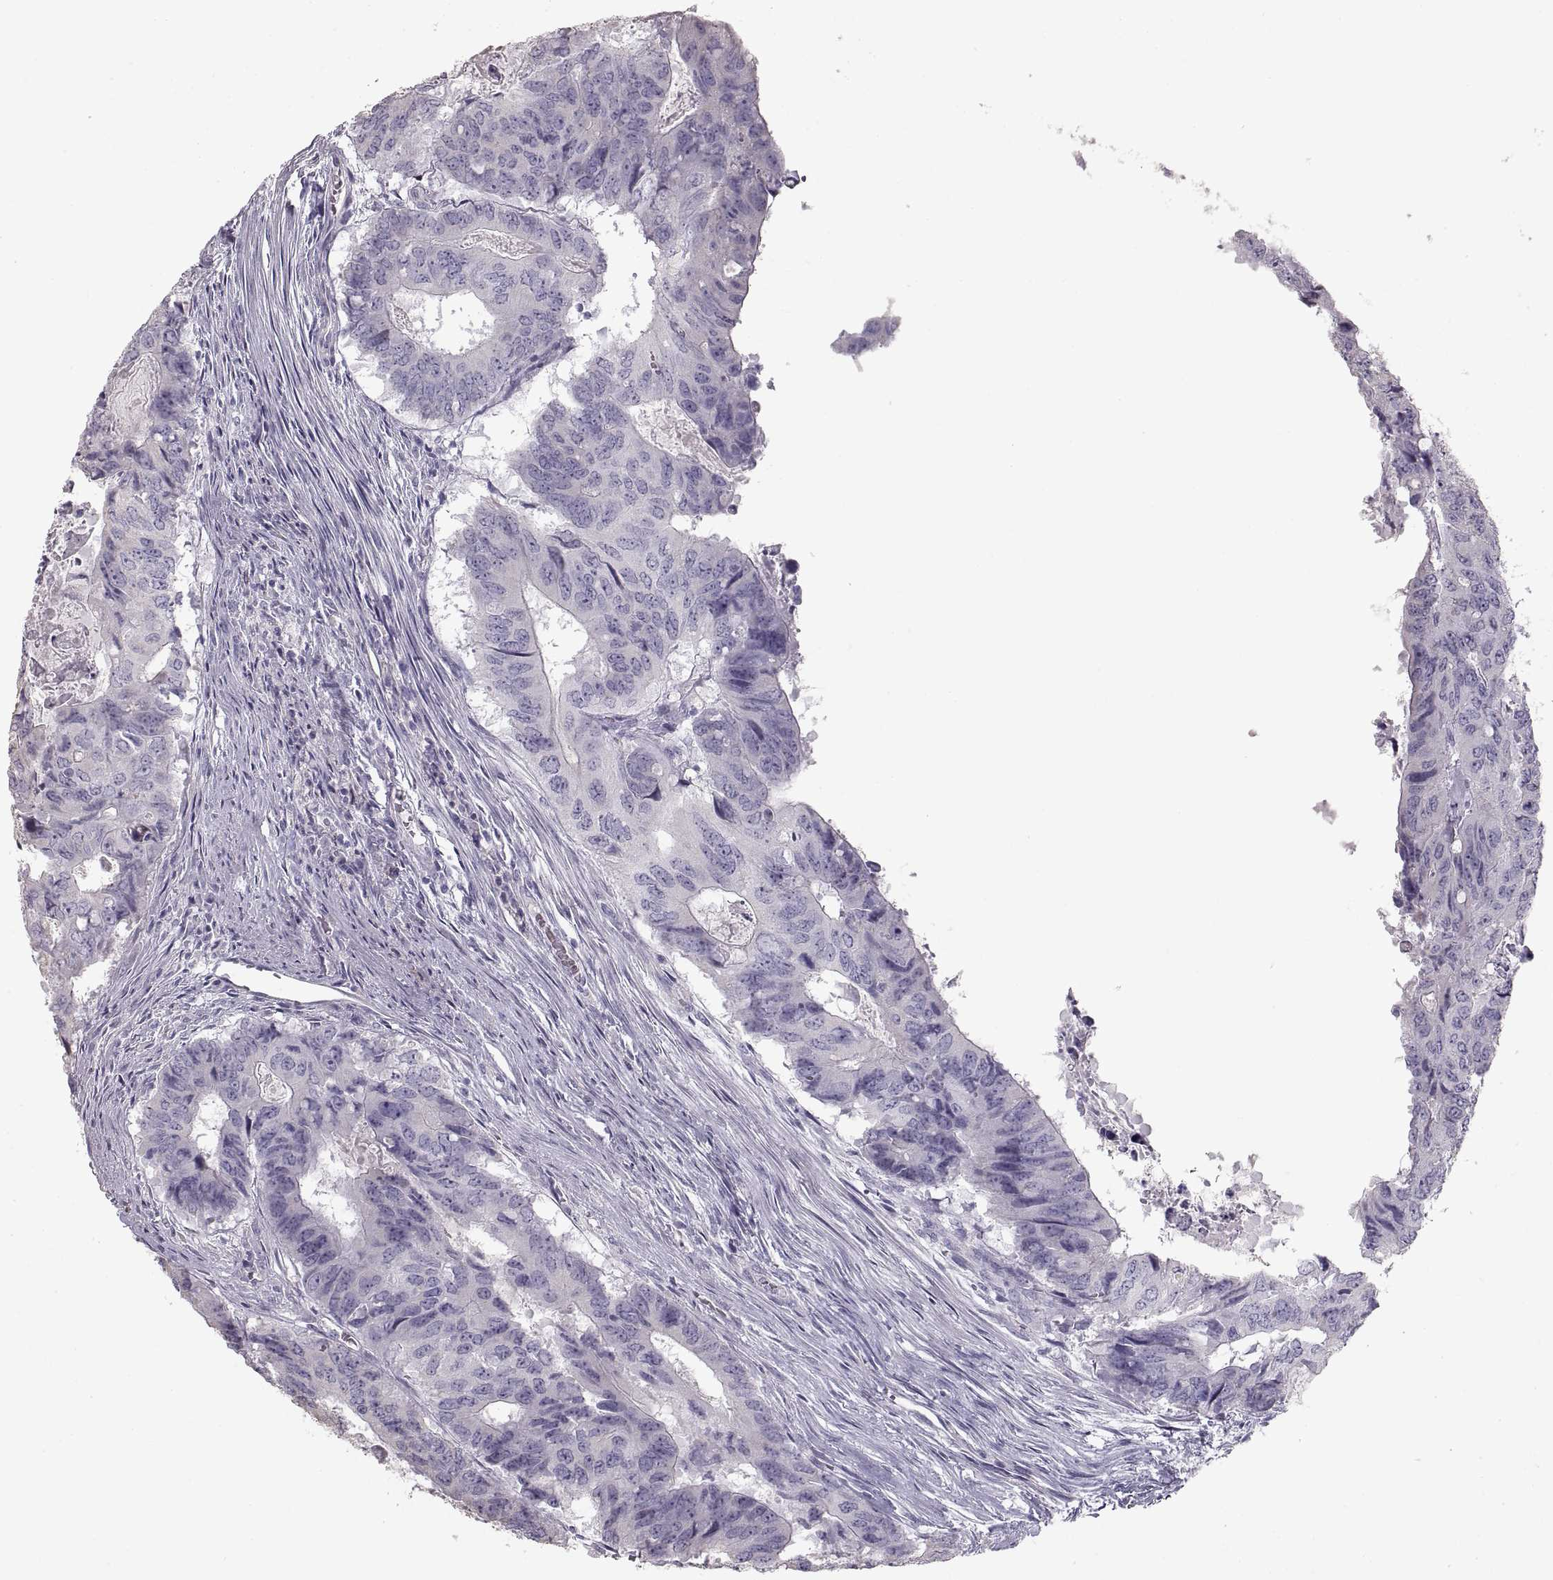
{"staining": {"intensity": "negative", "quantity": "none", "location": "none"}, "tissue": "colorectal cancer", "cell_type": "Tumor cells", "image_type": "cancer", "snomed": [{"axis": "morphology", "description": "Adenocarcinoma, NOS"}, {"axis": "topography", "description": "Colon"}], "caption": "IHC image of neoplastic tissue: colorectal adenocarcinoma stained with DAB (3,3'-diaminobenzidine) reveals no significant protein staining in tumor cells. (DAB IHC with hematoxylin counter stain).", "gene": "ZP3", "patient": {"sex": "male", "age": 79}}